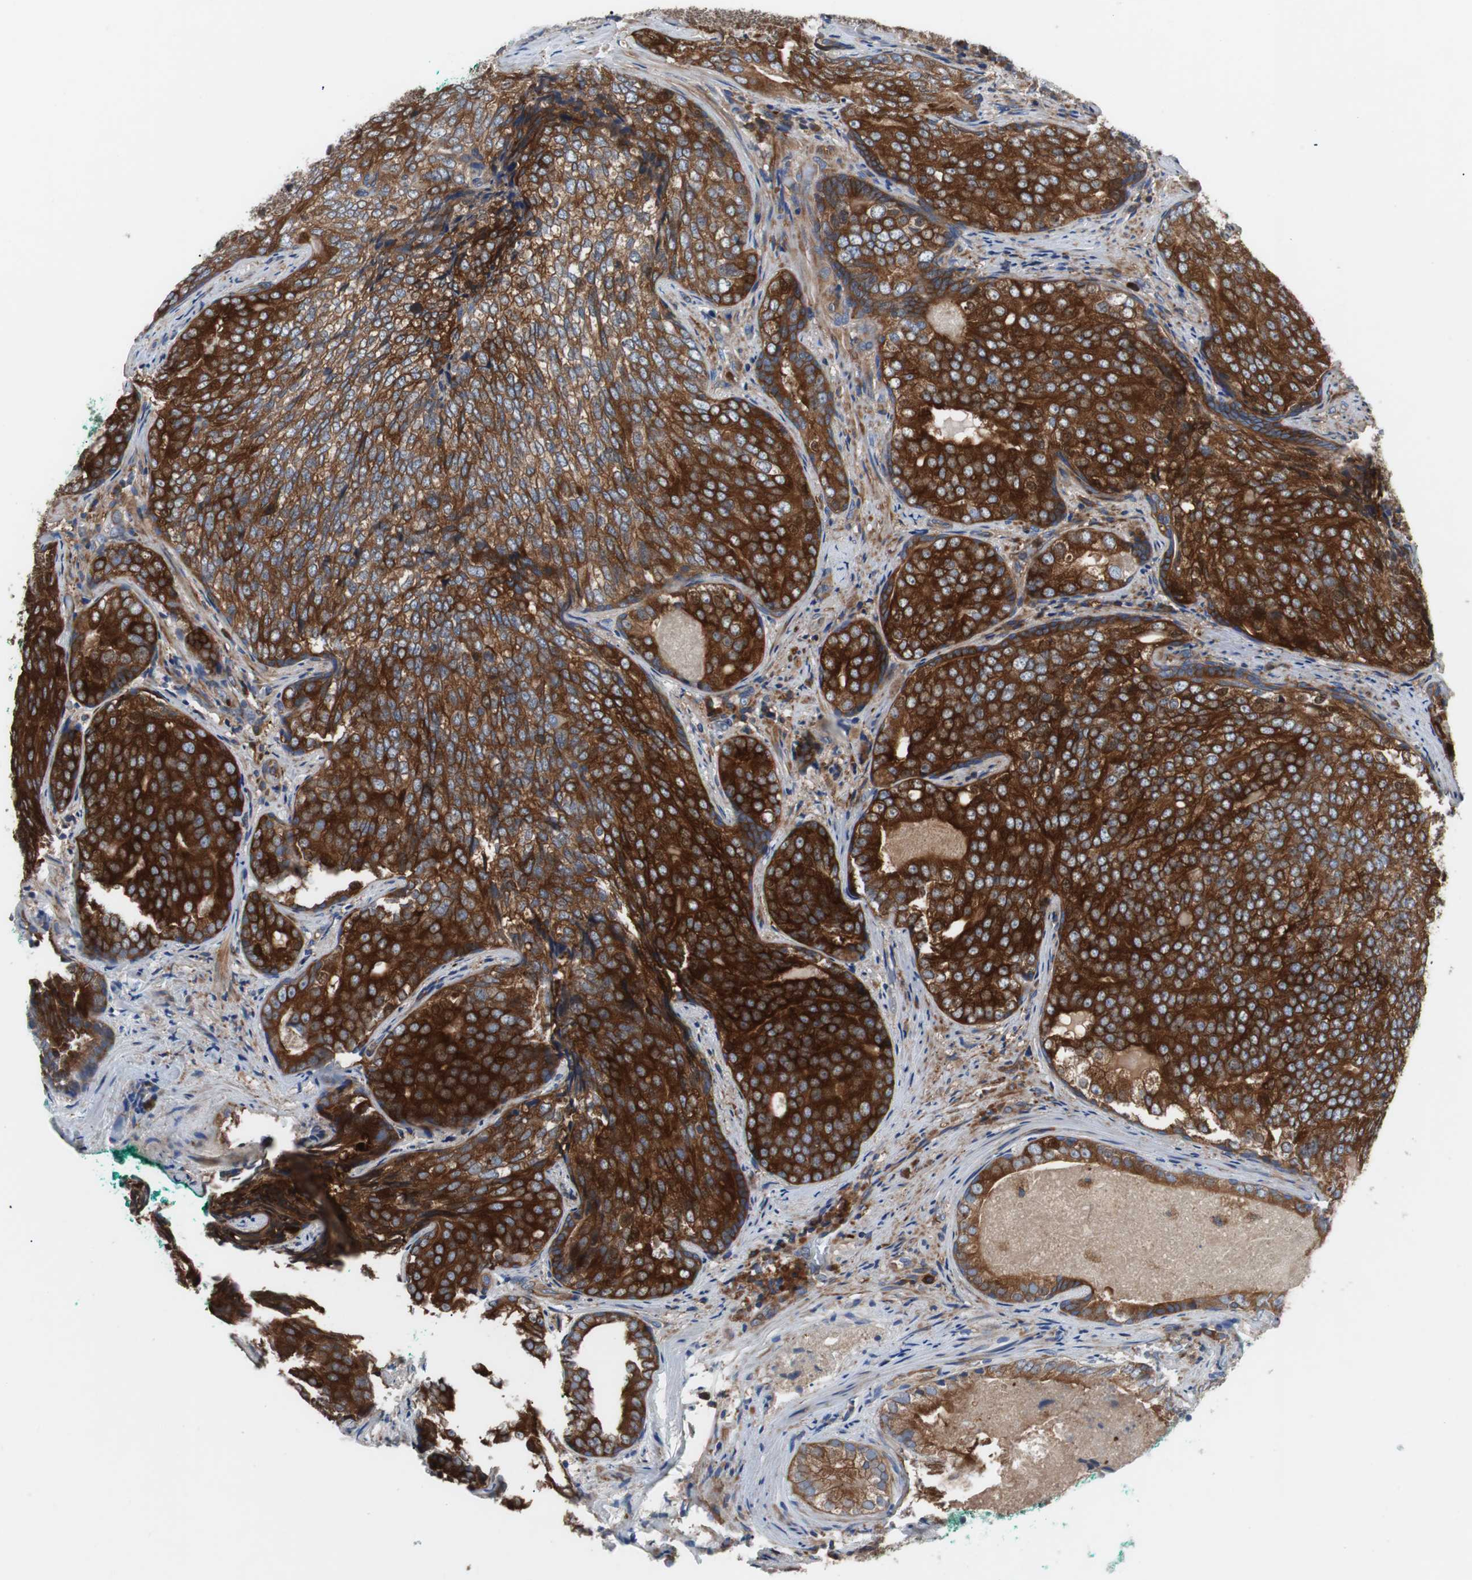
{"staining": {"intensity": "strong", "quantity": ">75%", "location": "cytoplasmic/membranous"}, "tissue": "prostate cancer", "cell_type": "Tumor cells", "image_type": "cancer", "snomed": [{"axis": "morphology", "description": "Adenocarcinoma, High grade"}, {"axis": "topography", "description": "Prostate"}], "caption": "Protein staining of prostate cancer (high-grade adenocarcinoma) tissue exhibits strong cytoplasmic/membranous staining in about >75% of tumor cells.", "gene": "GYS1", "patient": {"sex": "male", "age": 66}}